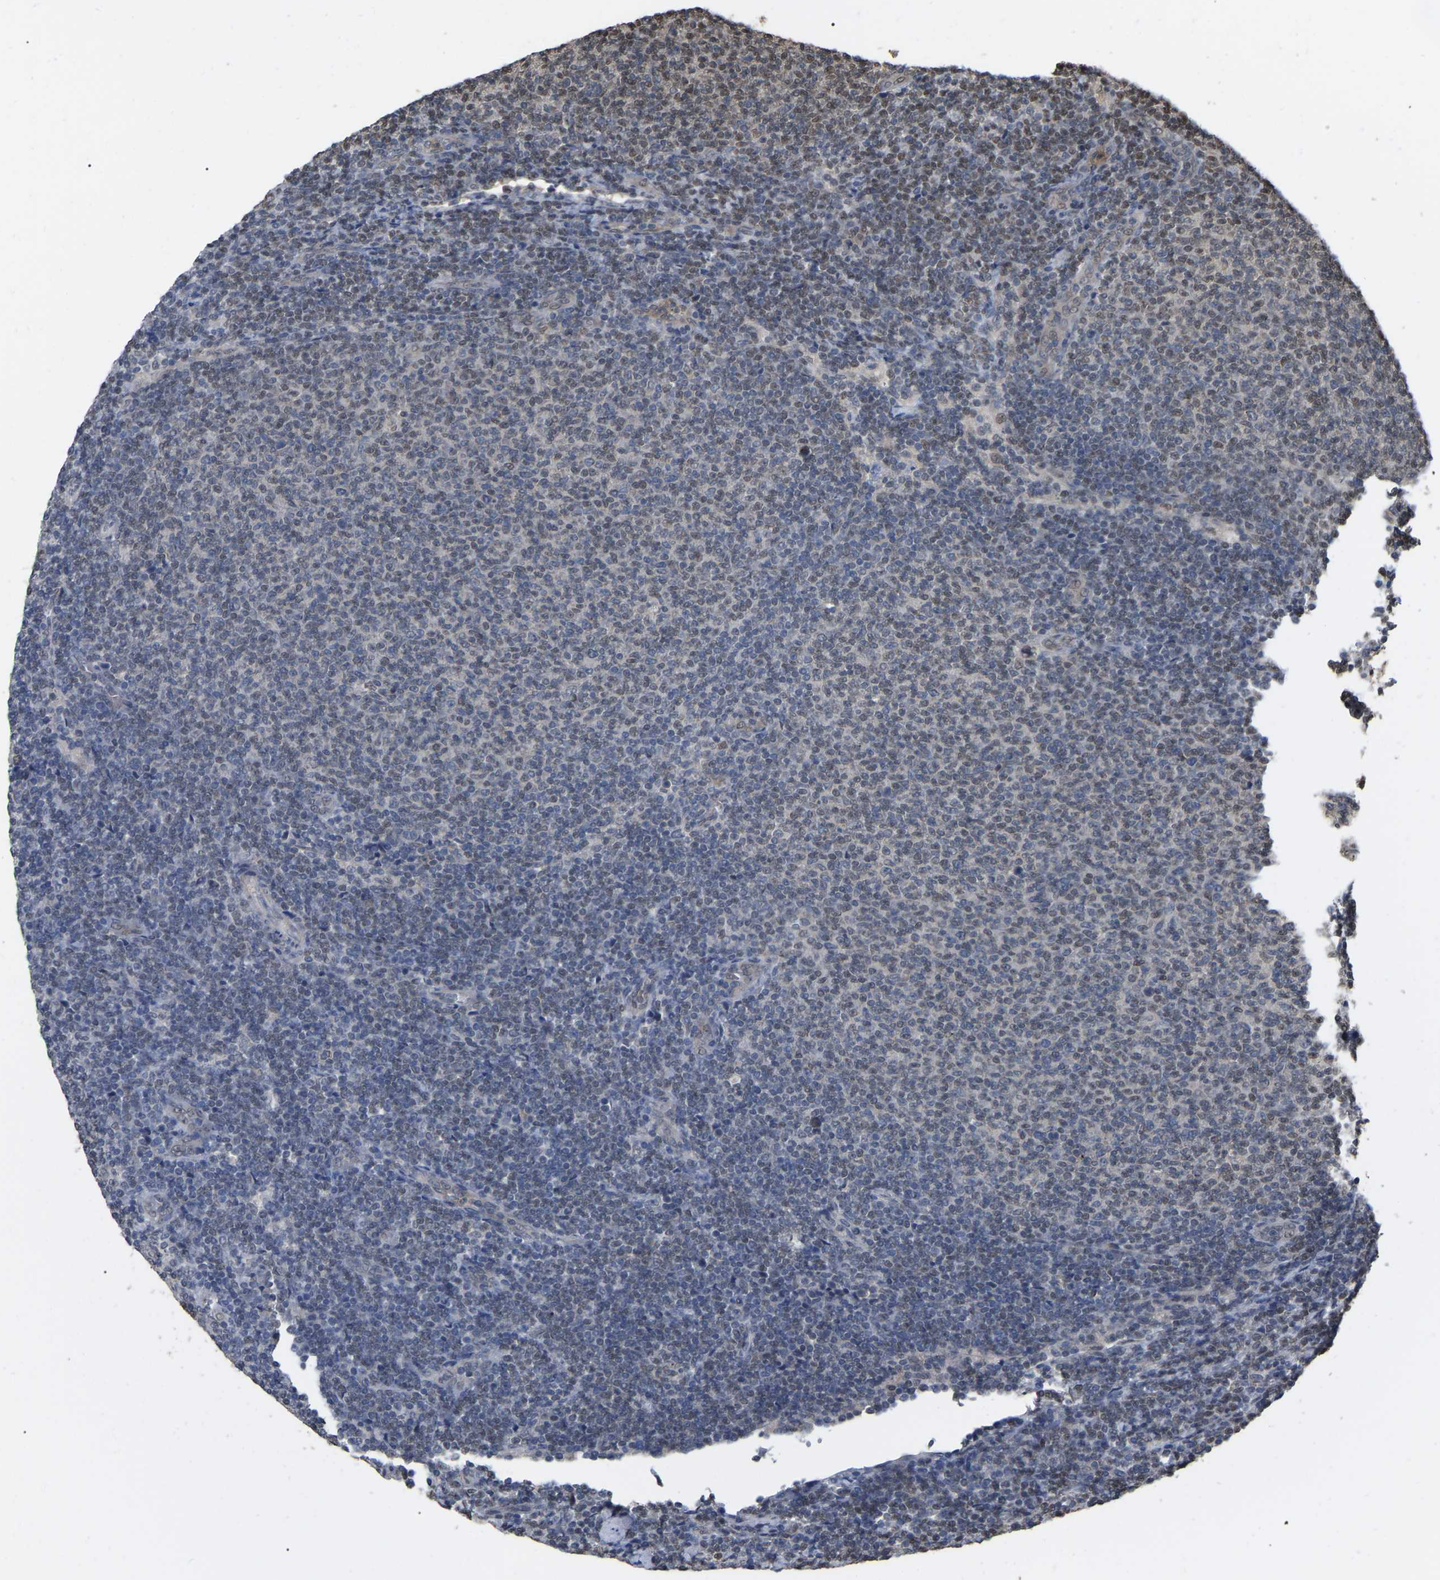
{"staining": {"intensity": "weak", "quantity": "<25%", "location": "nuclear"}, "tissue": "lymphoma", "cell_type": "Tumor cells", "image_type": "cancer", "snomed": [{"axis": "morphology", "description": "Malignant lymphoma, non-Hodgkin's type, Low grade"}, {"axis": "topography", "description": "Lymph node"}], "caption": "IHC micrograph of neoplastic tissue: lymphoma stained with DAB (3,3'-diaminobenzidine) reveals no significant protein staining in tumor cells. The staining was performed using DAB (3,3'-diaminobenzidine) to visualize the protein expression in brown, while the nuclei were stained in blue with hematoxylin (Magnification: 20x).", "gene": "FAM219A", "patient": {"sex": "male", "age": 66}}